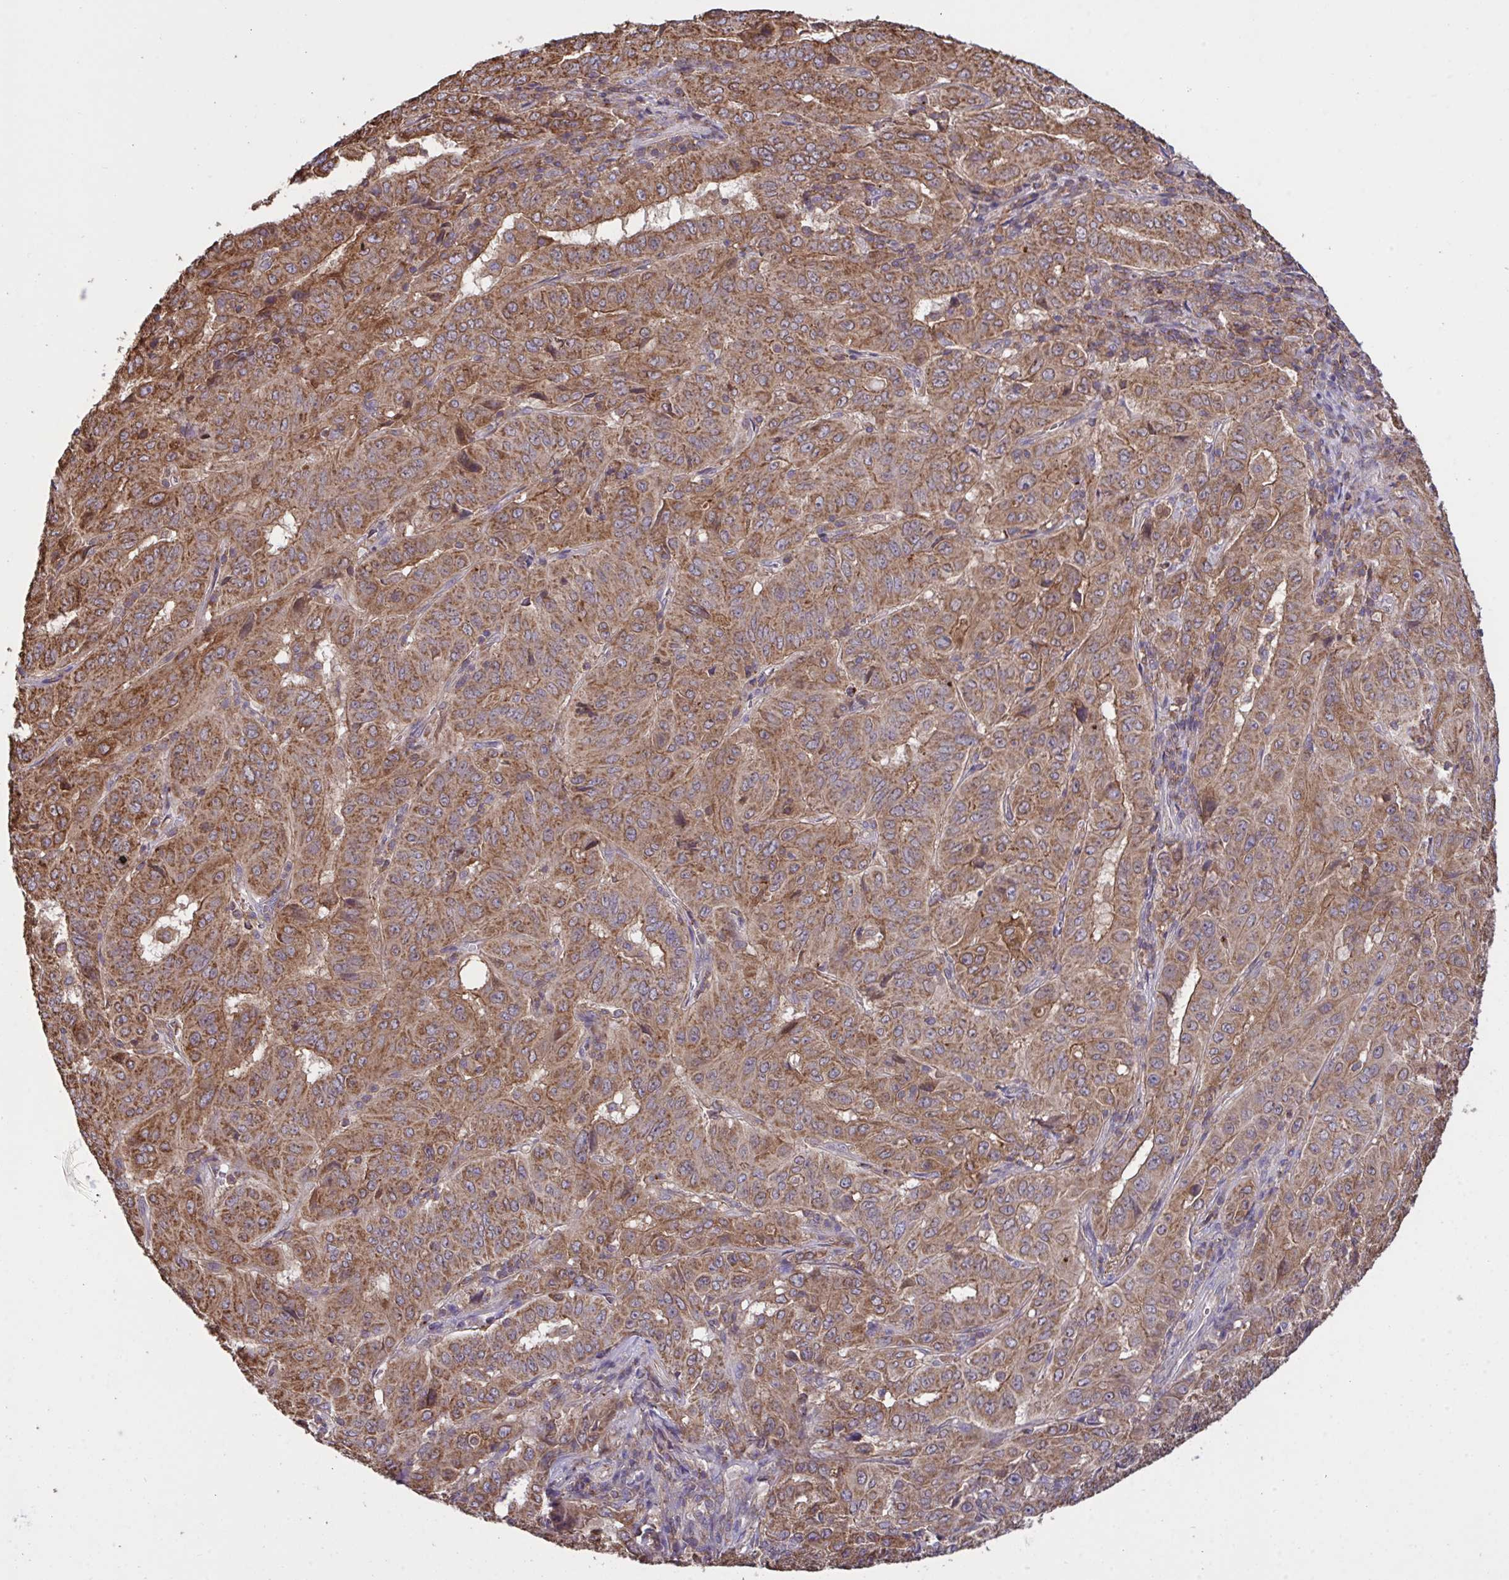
{"staining": {"intensity": "moderate", "quantity": ">75%", "location": "cytoplasmic/membranous"}, "tissue": "pancreatic cancer", "cell_type": "Tumor cells", "image_type": "cancer", "snomed": [{"axis": "morphology", "description": "Adenocarcinoma, NOS"}, {"axis": "topography", "description": "Pancreas"}], "caption": "Human adenocarcinoma (pancreatic) stained with a protein marker displays moderate staining in tumor cells.", "gene": "PPM1H", "patient": {"sex": "male", "age": 63}}